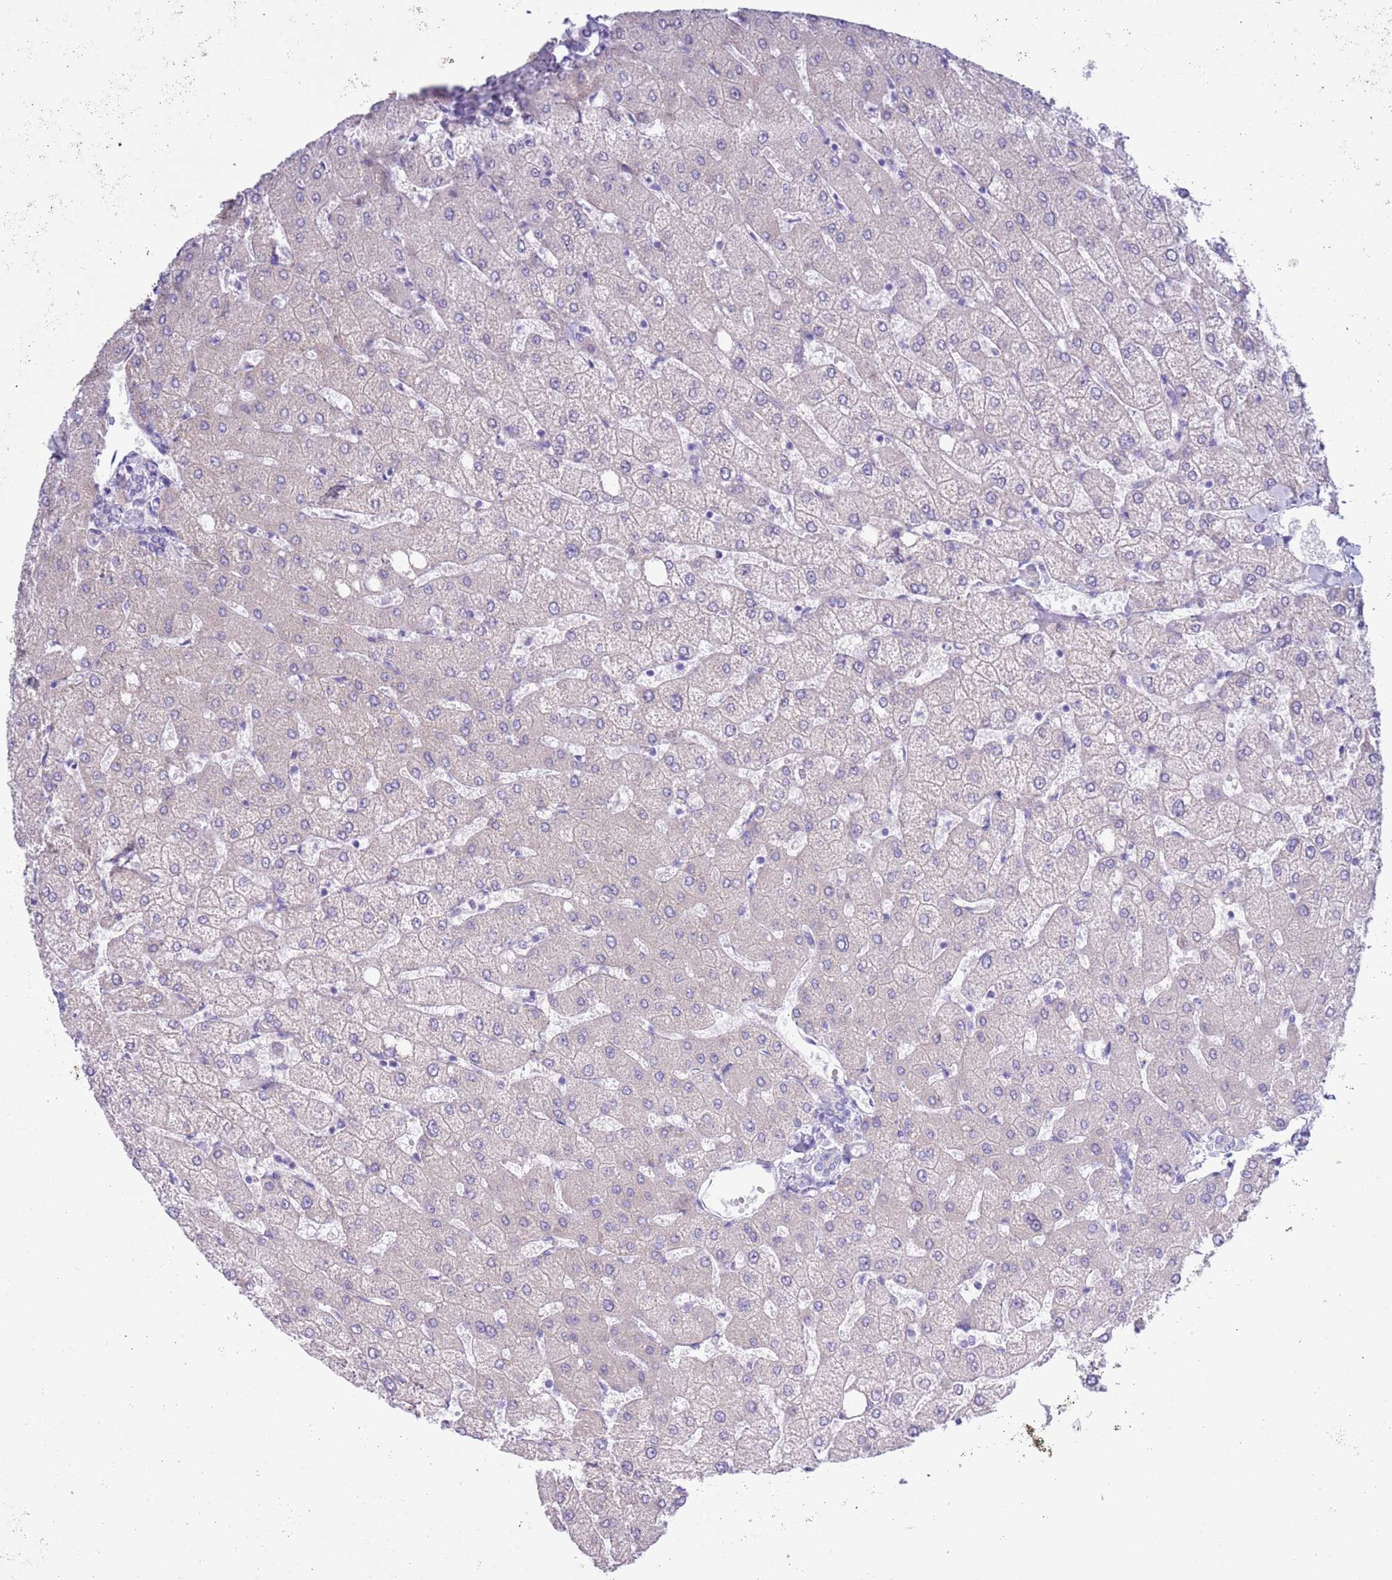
{"staining": {"intensity": "negative", "quantity": "none", "location": "none"}, "tissue": "liver", "cell_type": "Cholangiocytes", "image_type": "normal", "snomed": [{"axis": "morphology", "description": "Normal tissue, NOS"}, {"axis": "topography", "description": "Liver"}], "caption": "High magnification brightfield microscopy of unremarkable liver stained with DAB (brown) and counterstained with hematoxylin (blue): cholangiocytes show no significant positivity. (Stains: DAB (3,3'-diaminobenzidine) IHC with hematoxylin counter stain, Microscopy: brightfield microscopy at high magnification).", "gene": "MOCOS", "patient": {"sex": "female", "age": 54}}